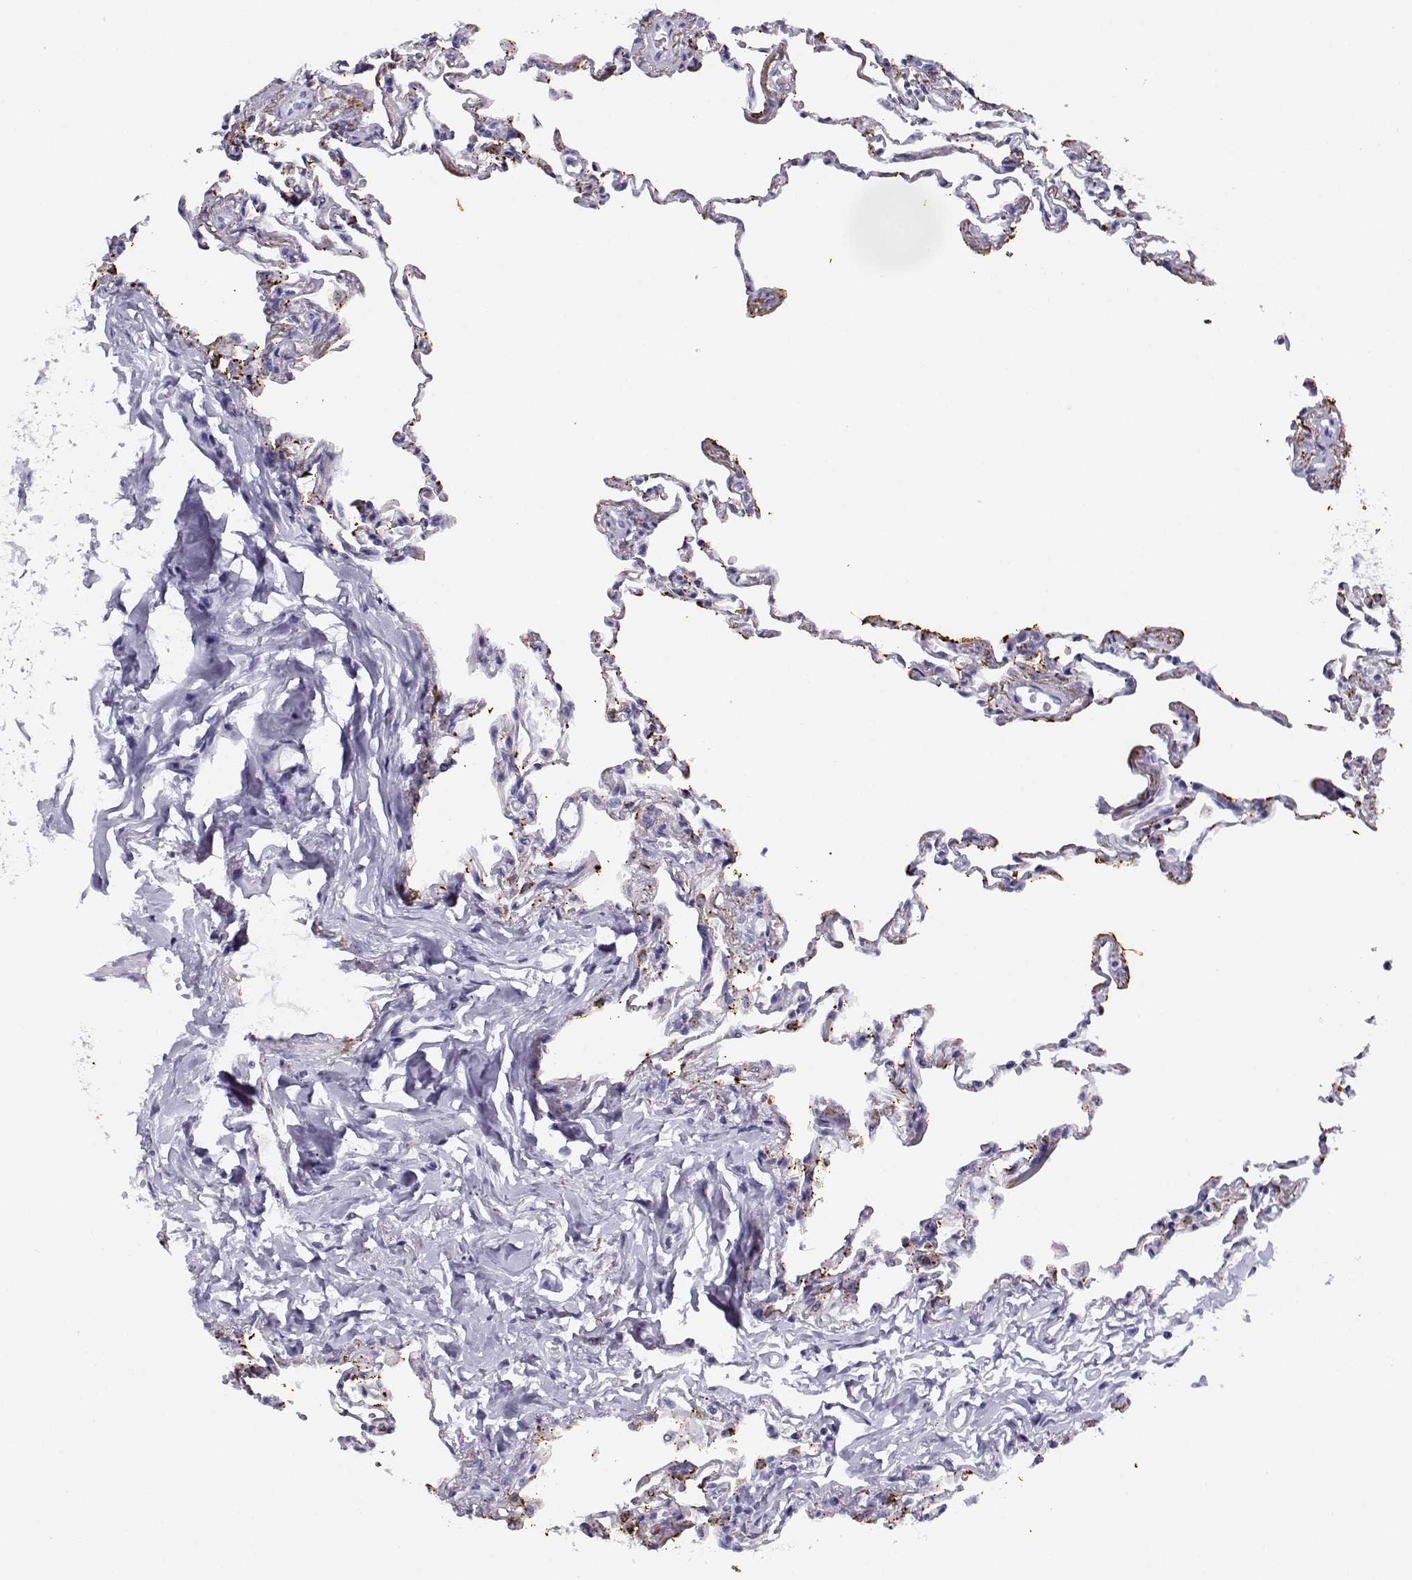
{"staining": {"intensity": "negative", "quantity": "none", "location": "none"}, "tissue": "lung", "cell_type": "Alveolar cells", "image_type": "normal", "snomed": [{"axis": "morphology", "description": "Normal tissue, NOS"}, {"axis": "topography", "description": "Lung"}], "caption": "Lung was stained to show a protein in brown. There is no significant expression in alveolar cells. Nuclei are stained in blue.", "gene": "RHOXF2B", "patient": {"sex": "female", "age": 57}}